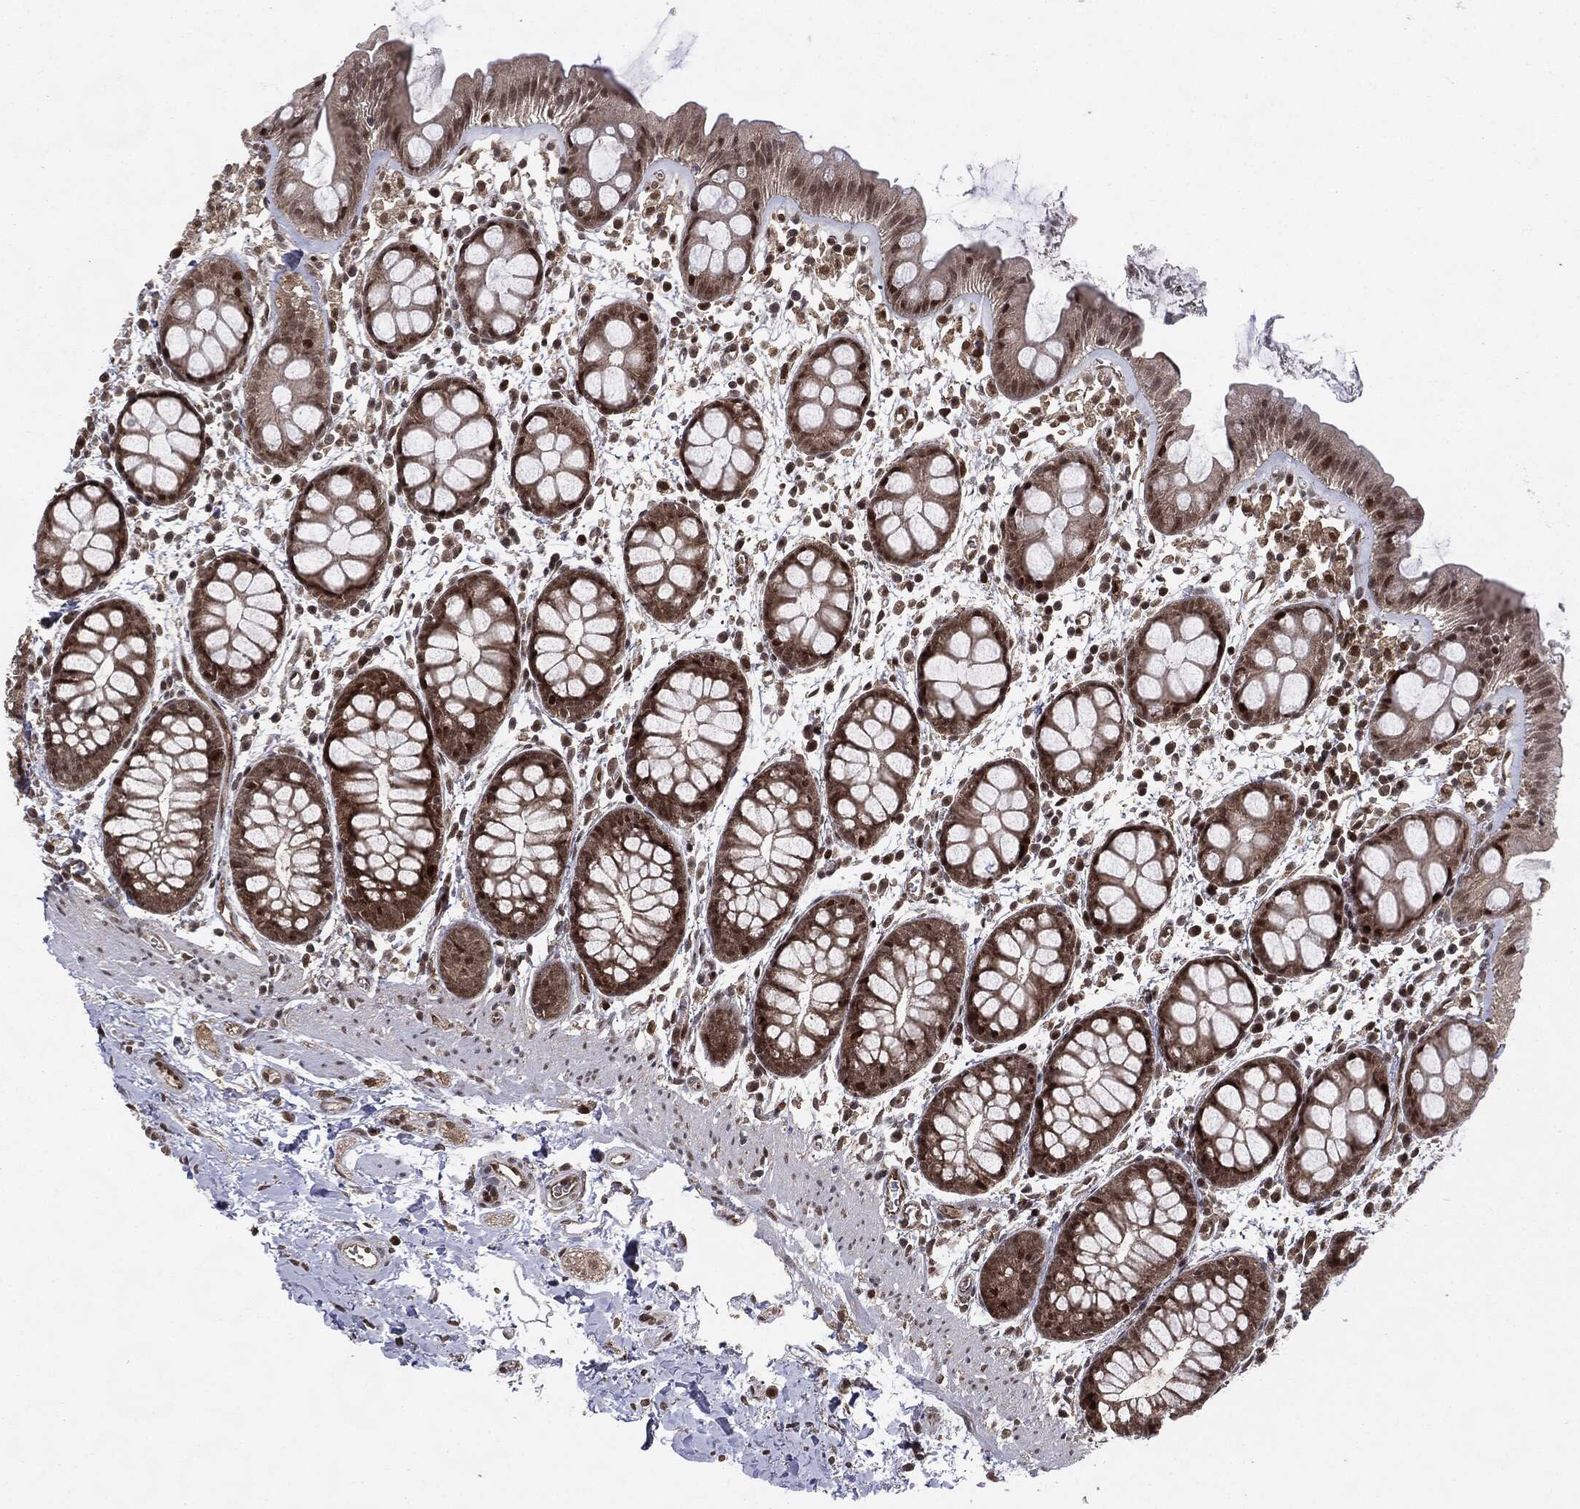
{"staining": {"intensity": "moderate", "quantity": "25%-75%", "location": "nuclear"}, "tissue": "rectum", "cell_type": "Glandular cells", "image_type": "normal", "snomed": [{"axis": "morphology", "description": "Normal tissue, NOS"}, {"axis": "topography", "description": "Rectum"}], "caption": "A brown stain labels moderate nuclear positivity of a protein in glandular cells of normal rectum. (Stains: DAB in brown, nuclei in blue, Microscopy: brightfield microscopy at high magnification).", "gene": "PTPA", "patient": {"sex": "male", "age": 57}}